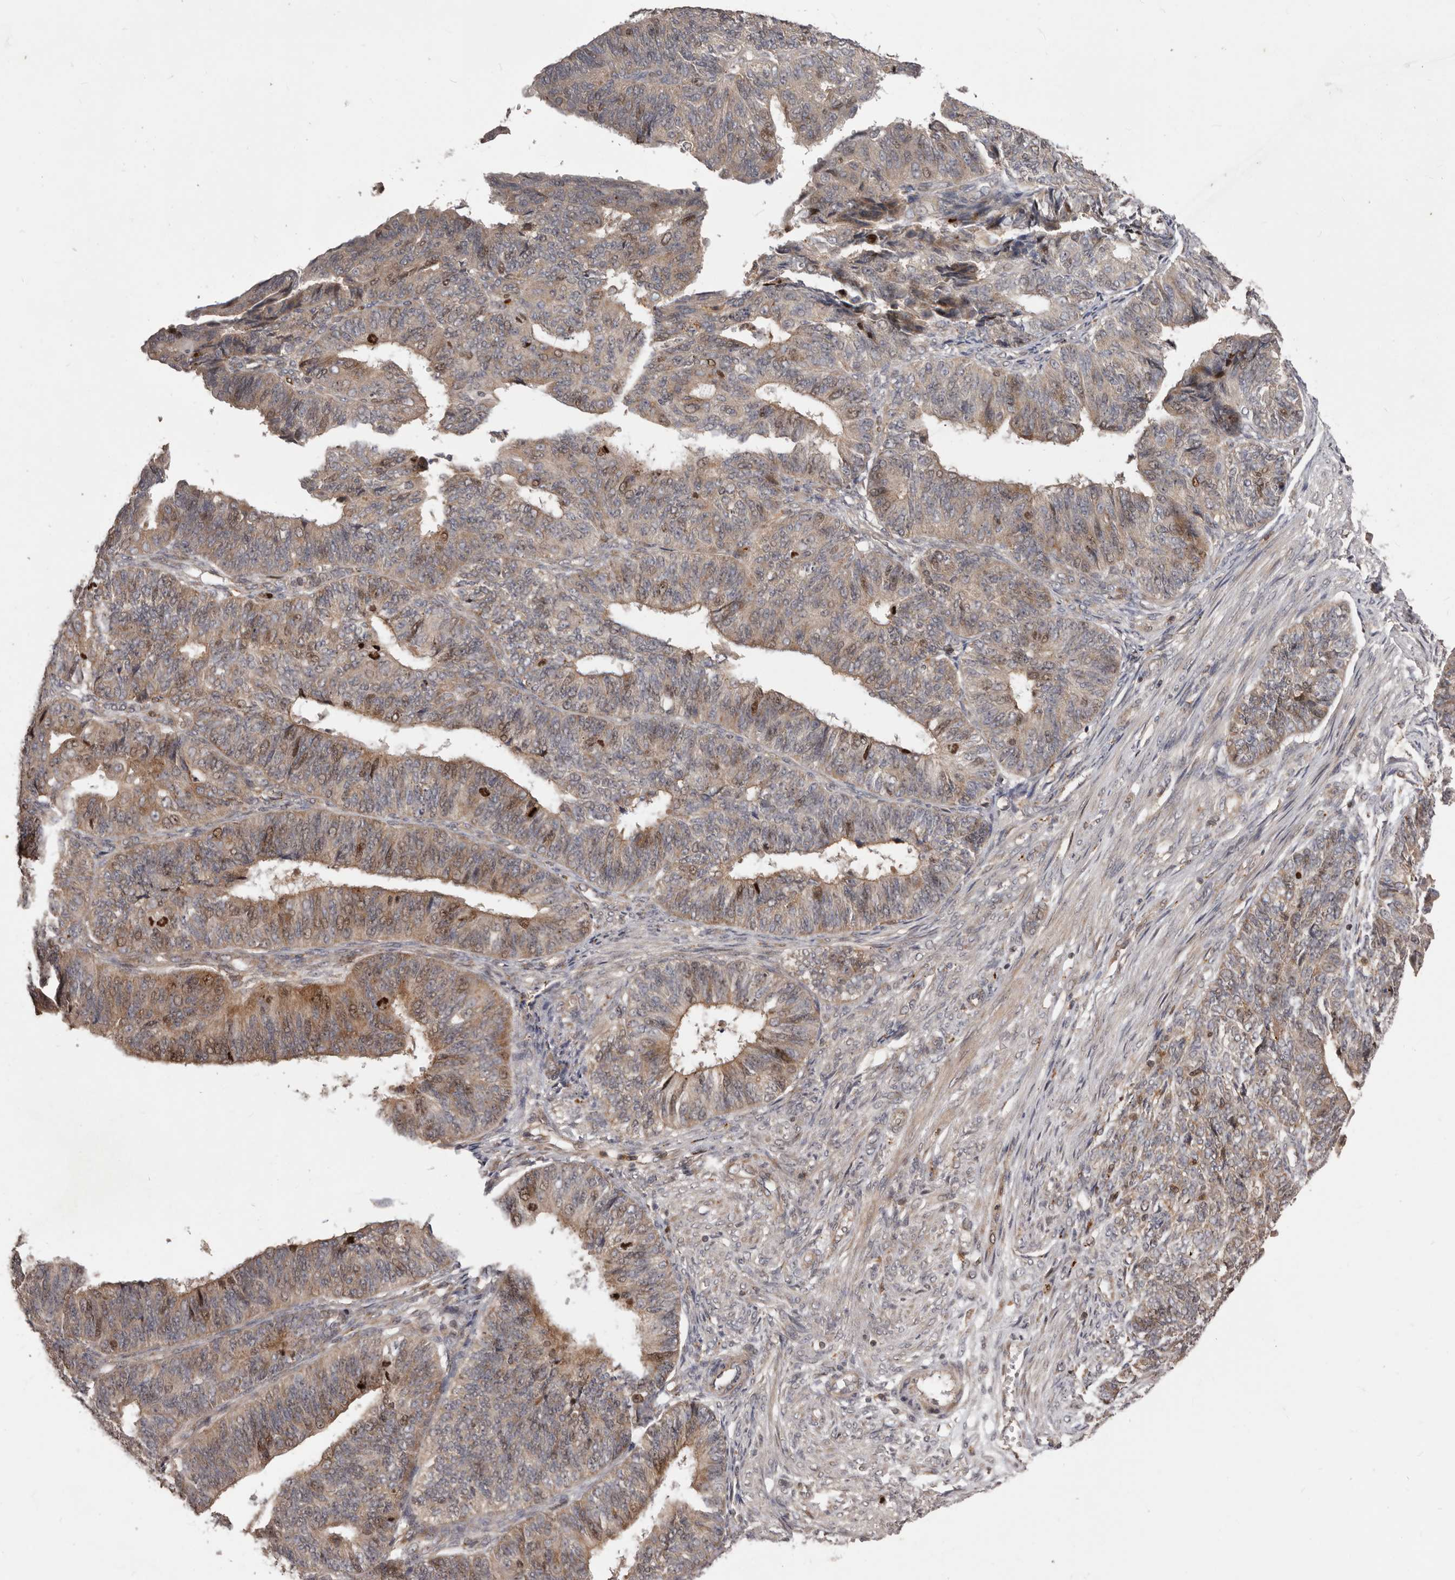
{"staining": {"intensity": "moderate", "quantity": "<25%", "location": "cytoplasmic/membranous,nuclear"}, "tissue": "endometrial cancer", "cell_type": "Tumor cells", "image_type": "cancer", "snomed": [{"axis": "morphology", "description": "Adenocarcinoma, NOS"}, {"axis": "topography", "description": "Endometrium"}], "caption": "Immunohistochemical staining of endometrial cancer (adenocarcinoma) reveals low levels of moderate cytoplasmic/membranous and nuclear expression in approximately <25% of tumor cells.", "gene": "RNF187", "patient": {"sex": "female", "age": 32}}